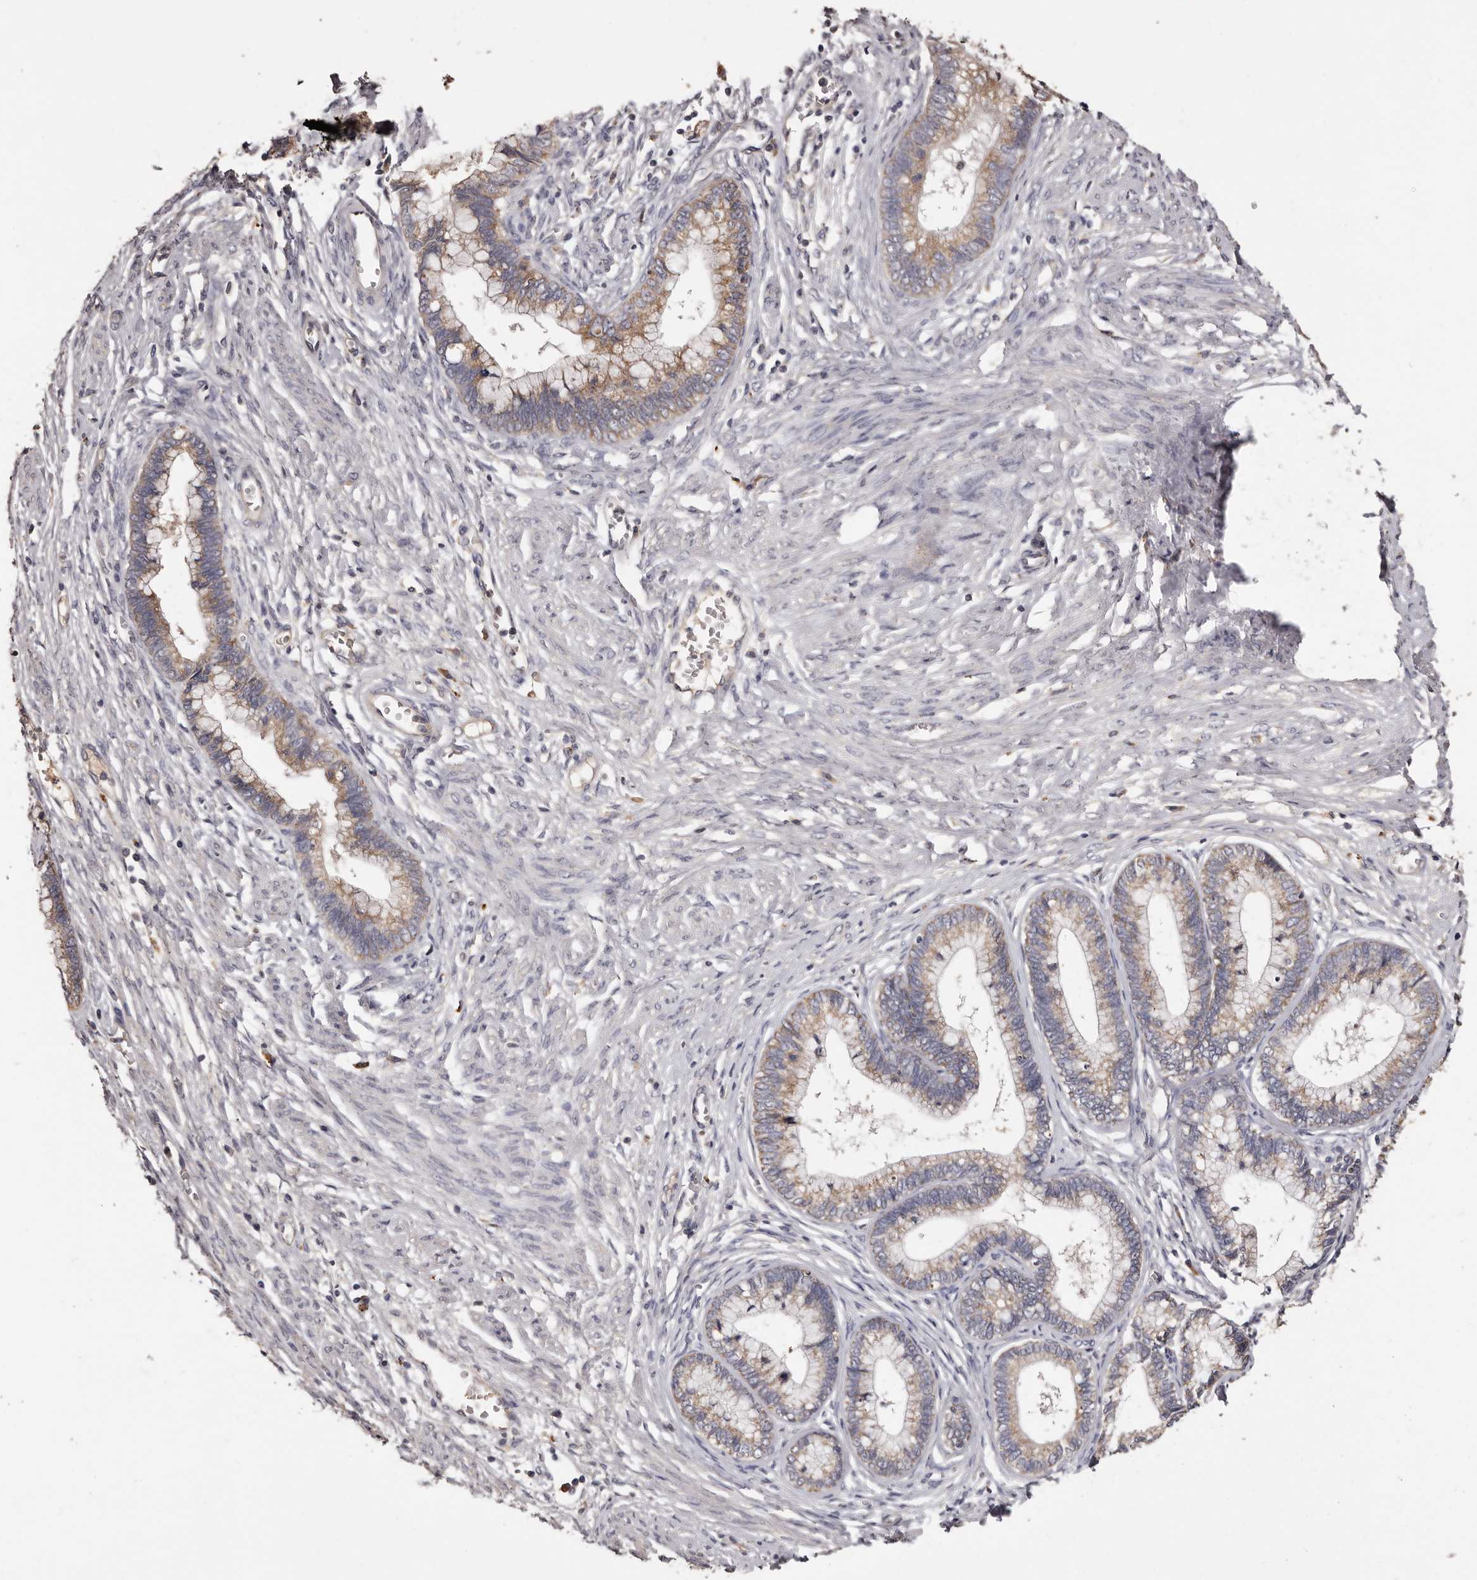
{"staining": {"intensity": "moderate", "quantity": ">75%", "location": "cytoplasmic/membranous"}, "tissue": "cervical cancer", "cell_type": "Tumor cells", "image_type": "cancer", "snomed": [{"axis": "morphology", "description": "Adenocarcinoma, NOS"}, {"axis": "topography", "description": "Cervix"}], "caption": "IHC (DAB (3,3'-diaminobenzidine)) staining of cervical adenocarcinoma reveals moderate cytoplasmic/membranous protein expression in about >75% of tumor cells. The protein is stained brown, and the nuclei are stained in blue (DAB (3,3'-diaminobenzidine) IHC with brightfield microscopy, high magnification).", "gene": "ETNK1", "patient": {"sex": "female", "age": 44}}